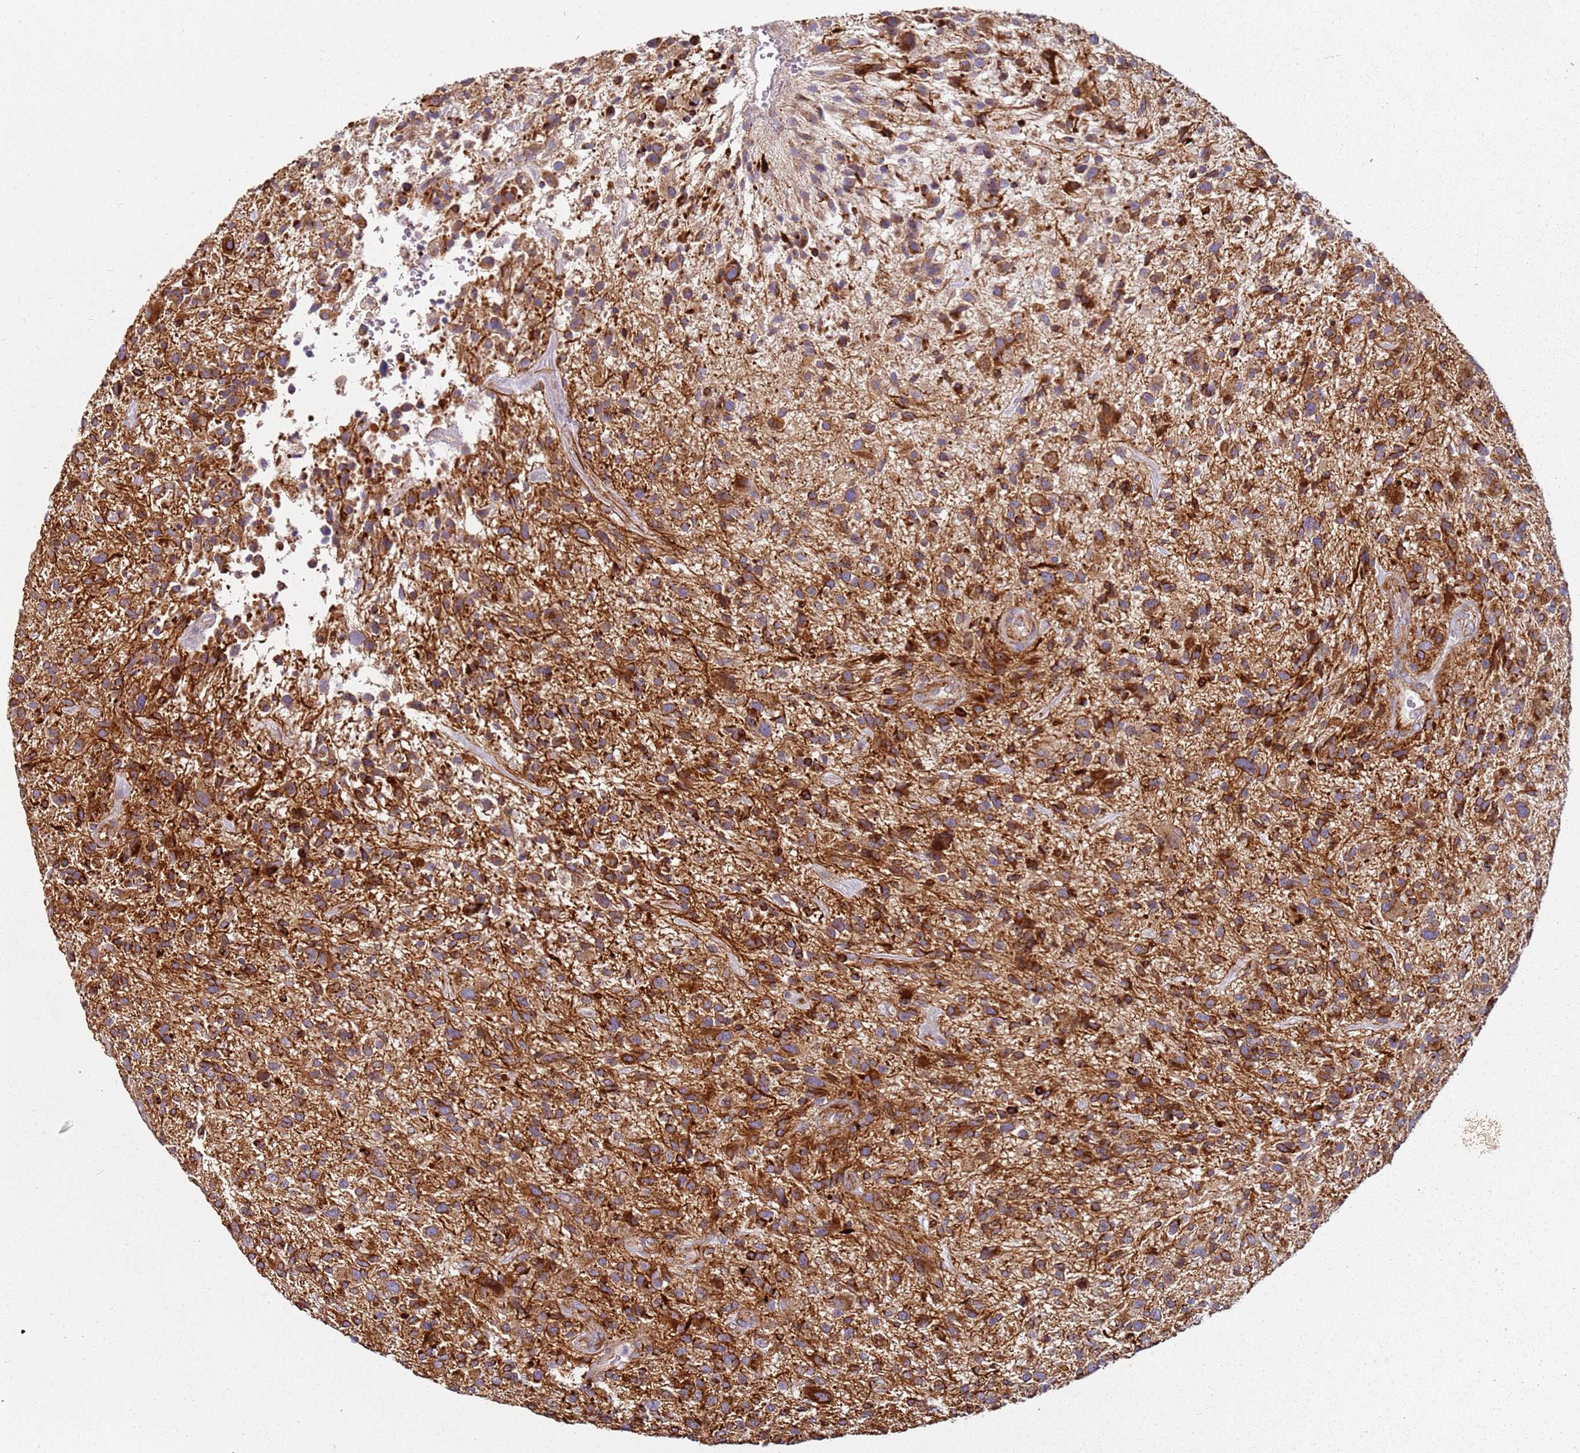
{"staining": {"intensity": "moderate", "quantity": ">75%", "location": "cytoplasmic/membranous"}, "tissue": "glioma", "cell_type": "Tumor cells", "image_type": "cancer", "snomed": [{"axis": "morphology", "description": "Glioma, malignant, High grade"}, {"axis": "topography", "description": "Brain"}], "caption": "Immunohistochemical staining of high-grade glioma (malignant) exhibits medium levels of moderate cytoplasmic/membranous positivity in about >75% of tumor cells. (Stains: DAB (3,3'-diaminobenzidine) in brown, nuclei in blue, Microscopy: brightfield microscopy at high magnification).", "gene": "ALS2", "patient": {"sex": "male", "age": 47}}